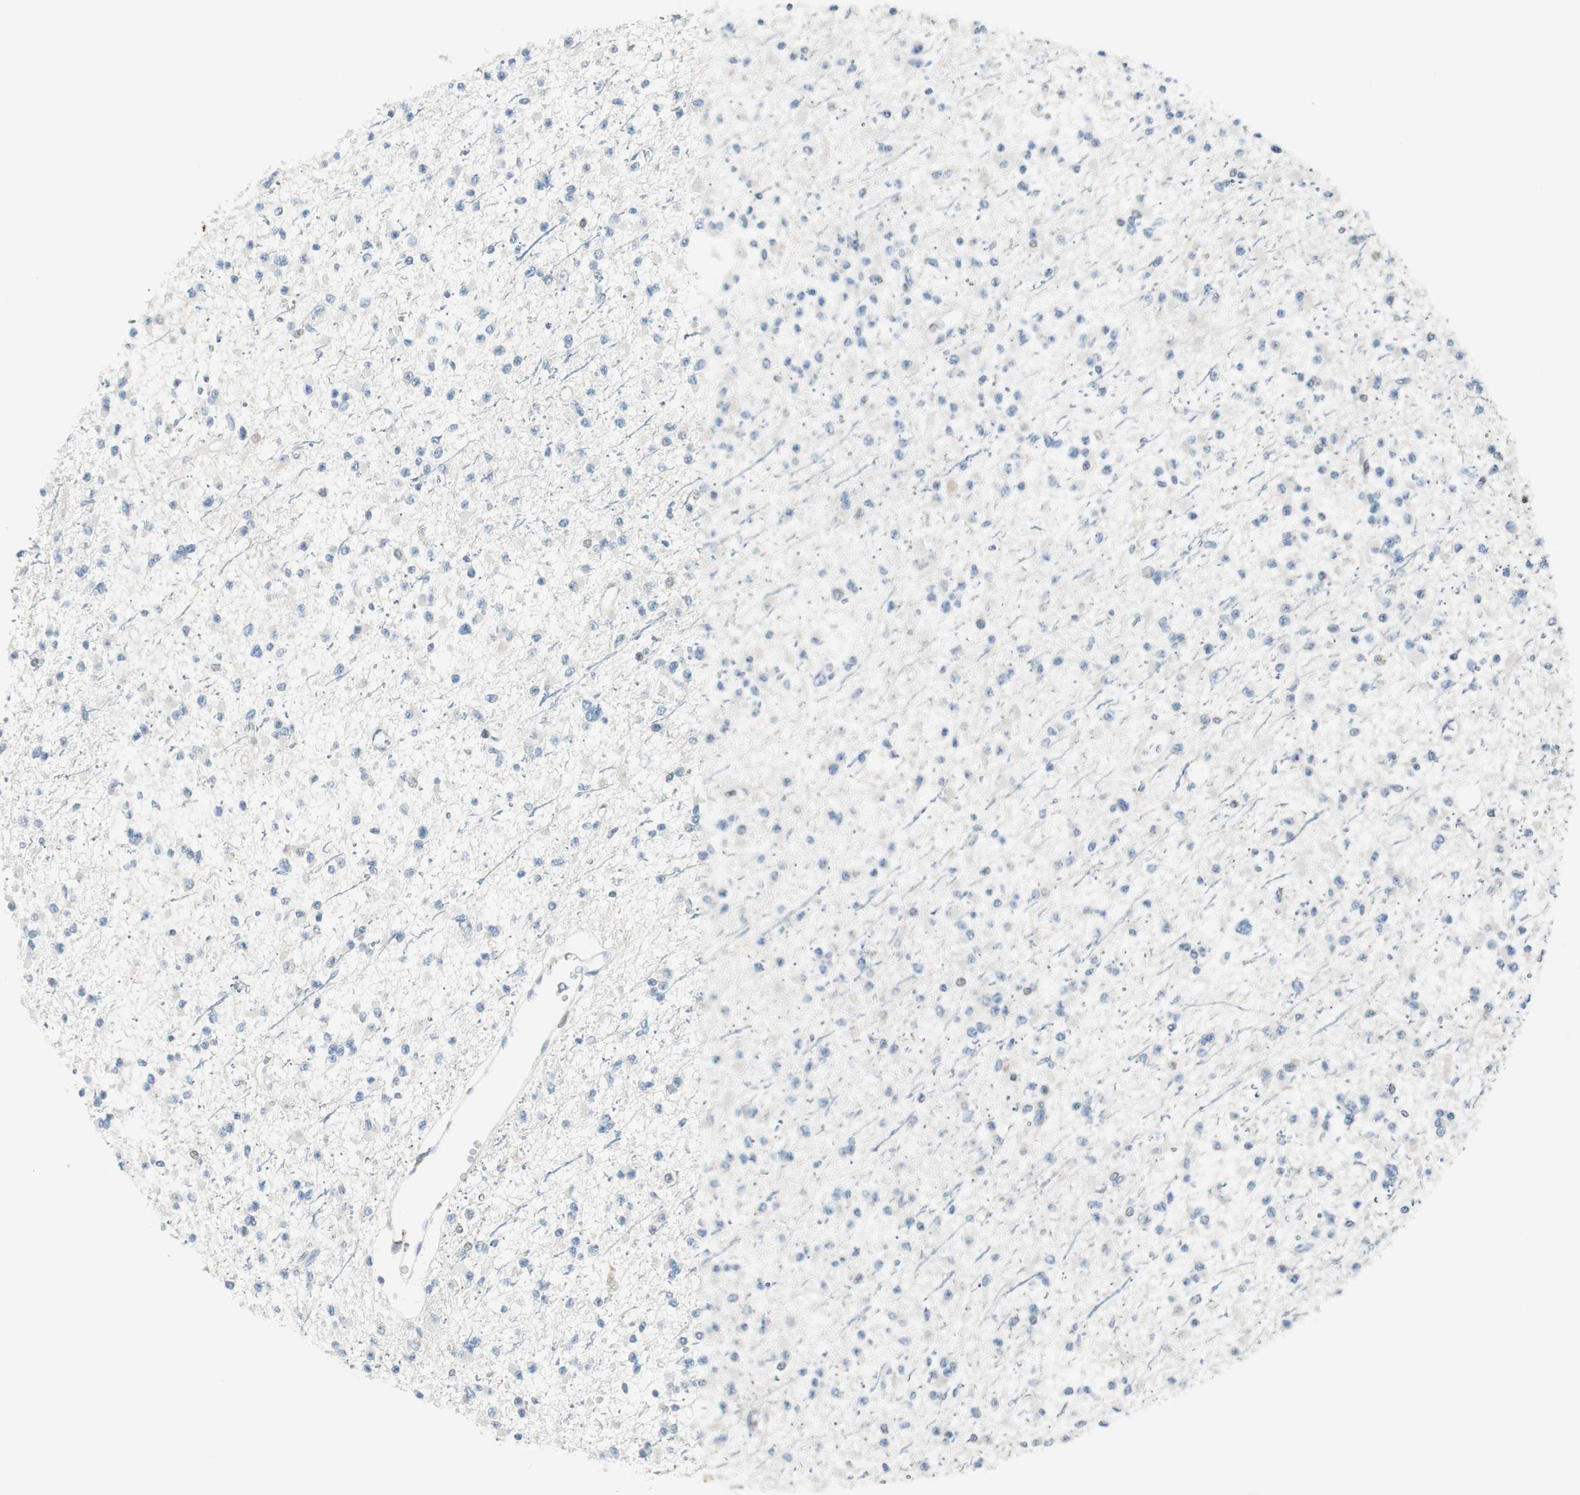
{"staining": {"intensity": "negative", "quantity": "none", "location": "none"}, "tissue": "glioma", "cell_type": "Tumor cells", "image_type": "cancer", "snomed": [{"axis": "morphology", "description": "Glioma, malignant, Low grade"}, {"axis": "topography", "description": "Brain"}], "caption": "Glioma was stained to show a protein in brown. There is no significant expression in tumor cells.", "gene": "TMEM260", "patient": {"sex": "female", "age": 22}}